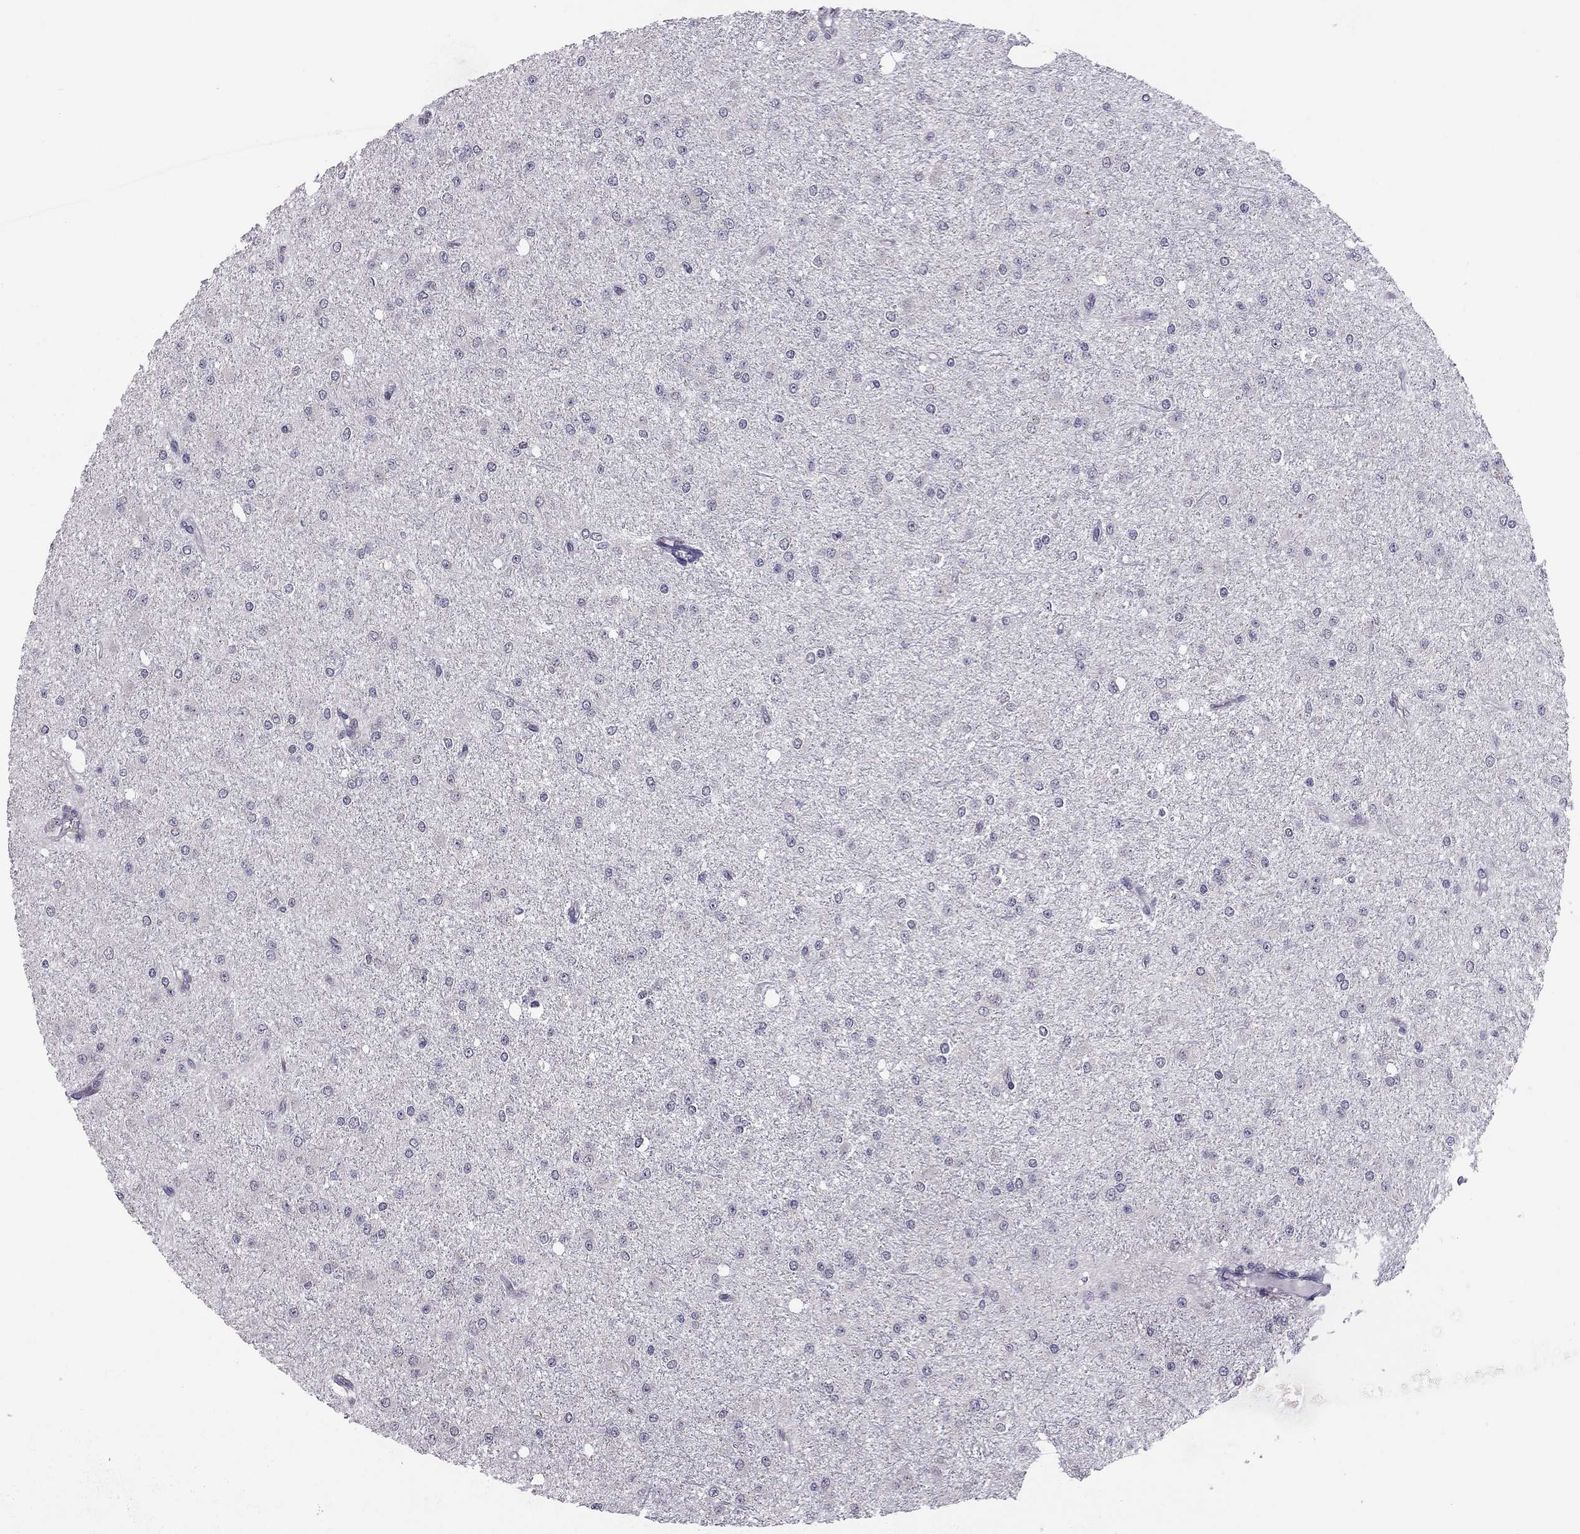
{"staining": {"intensity": "negative", "quantity": "none", "location": "none"}, "tissue": "glioma", "cell_type": "Tumor cells", "image_type": "cancer", "snomed": [{"axis": "morphology", "description": "Glioma, malignant, Low grade"}, {"axis": "topography", "description": "Brain"}], "caption": "Glioma was stained to show a protein in brown. There is no significant expression in tumor cells.", "gene": "HSF2BP", "patient": {"sex": "male", "age": 27}}